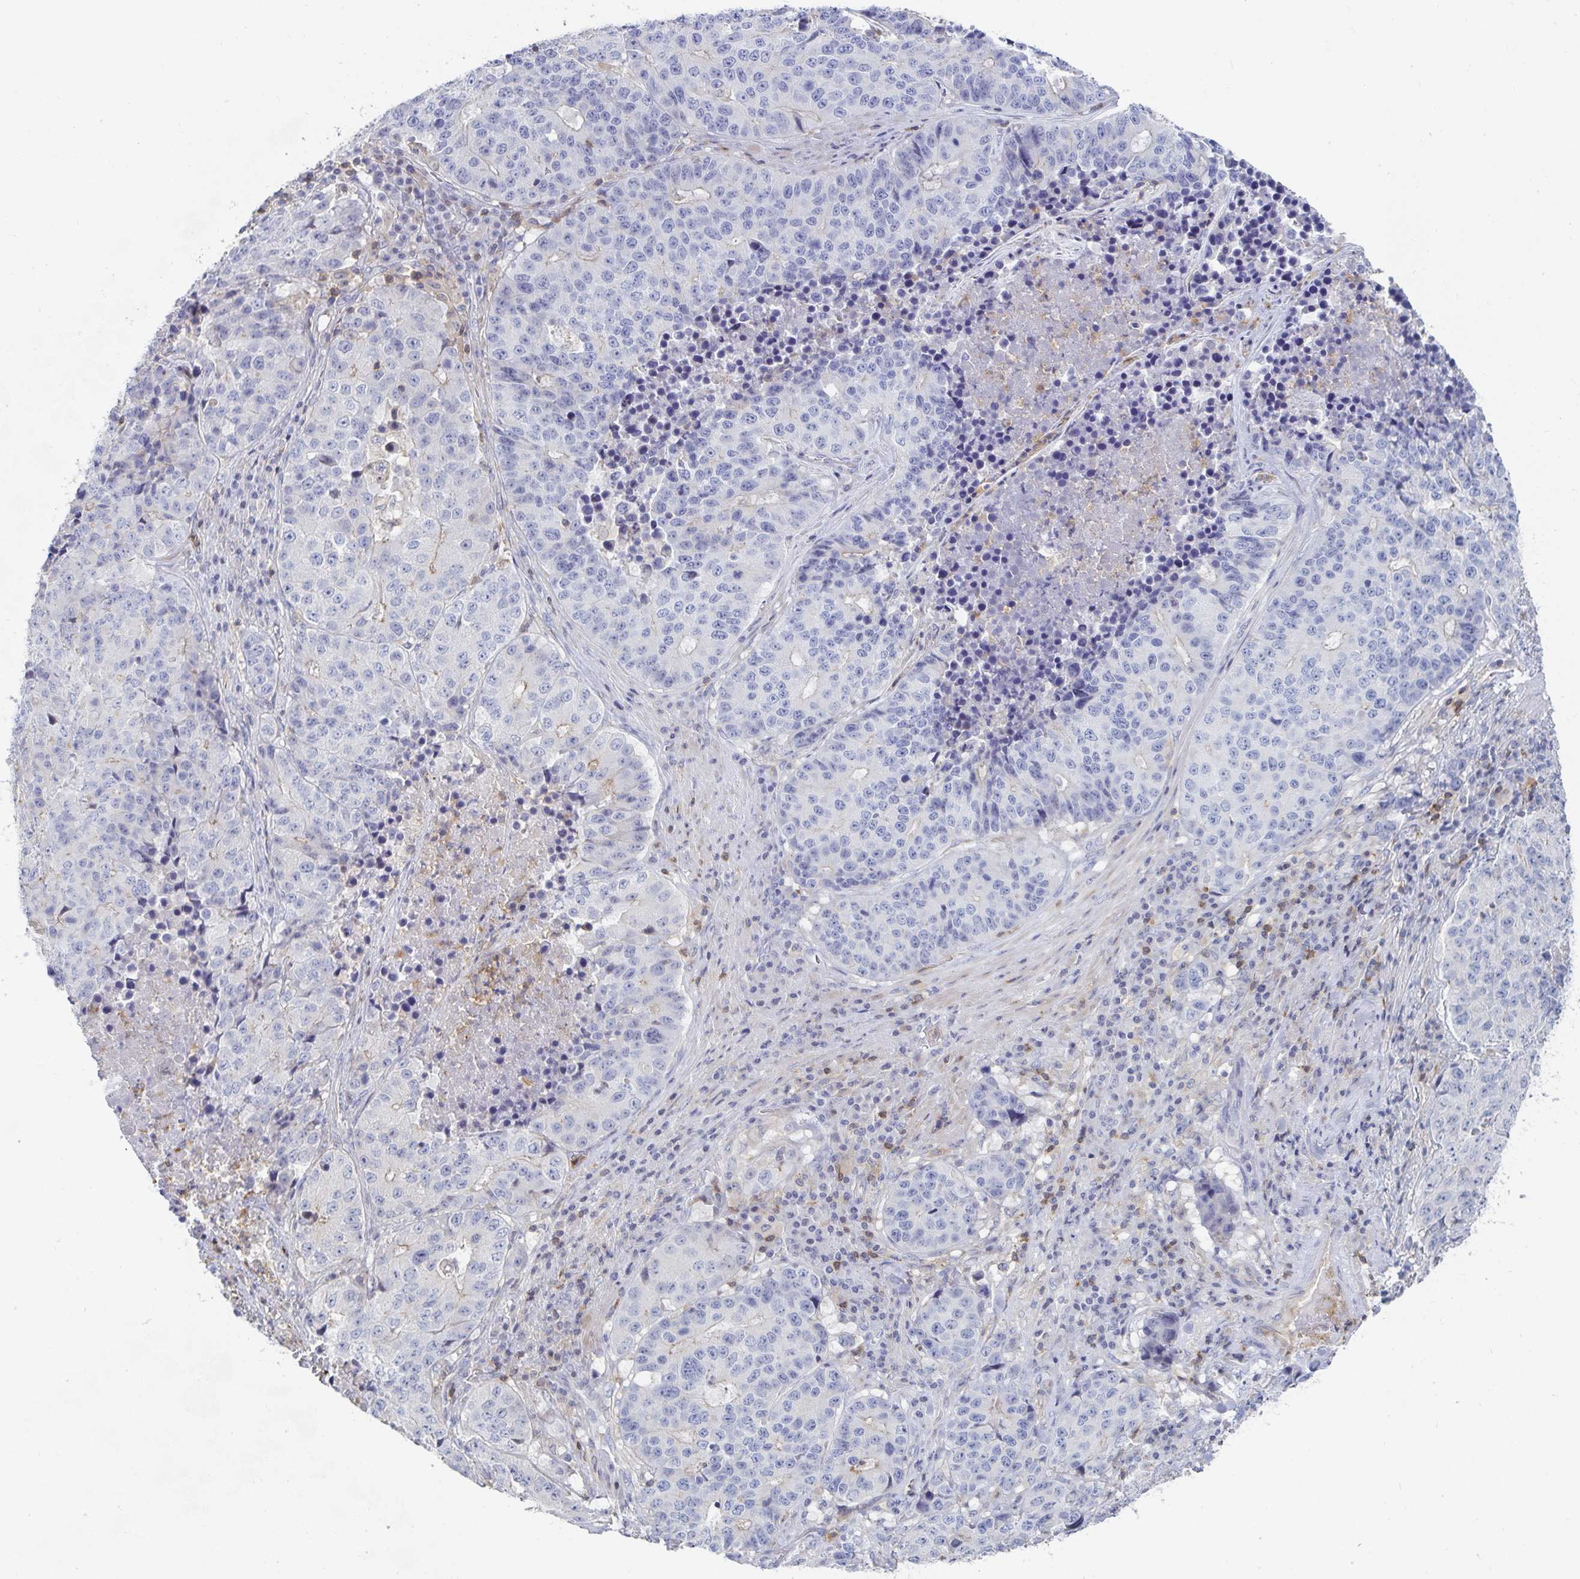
{"staining": {"intensity": "negative", "quantity": "none", "location": "none"}, "tissue": "stomach cancer", "cell_type": "Tumor cells", "image_type": "cancer", "snomed": [{"axis": "morphology", "description": "Adenocarcinoma, NOS"}, {"axis": "topography", "description": "Stomach"}], "caption": "Protein analysis of stomach cancer (adenocarcinoma) reveals no significant expression in tumor cells.", "gene": "PIK3CD", "patient": {"sex": "male", "age": 71}}